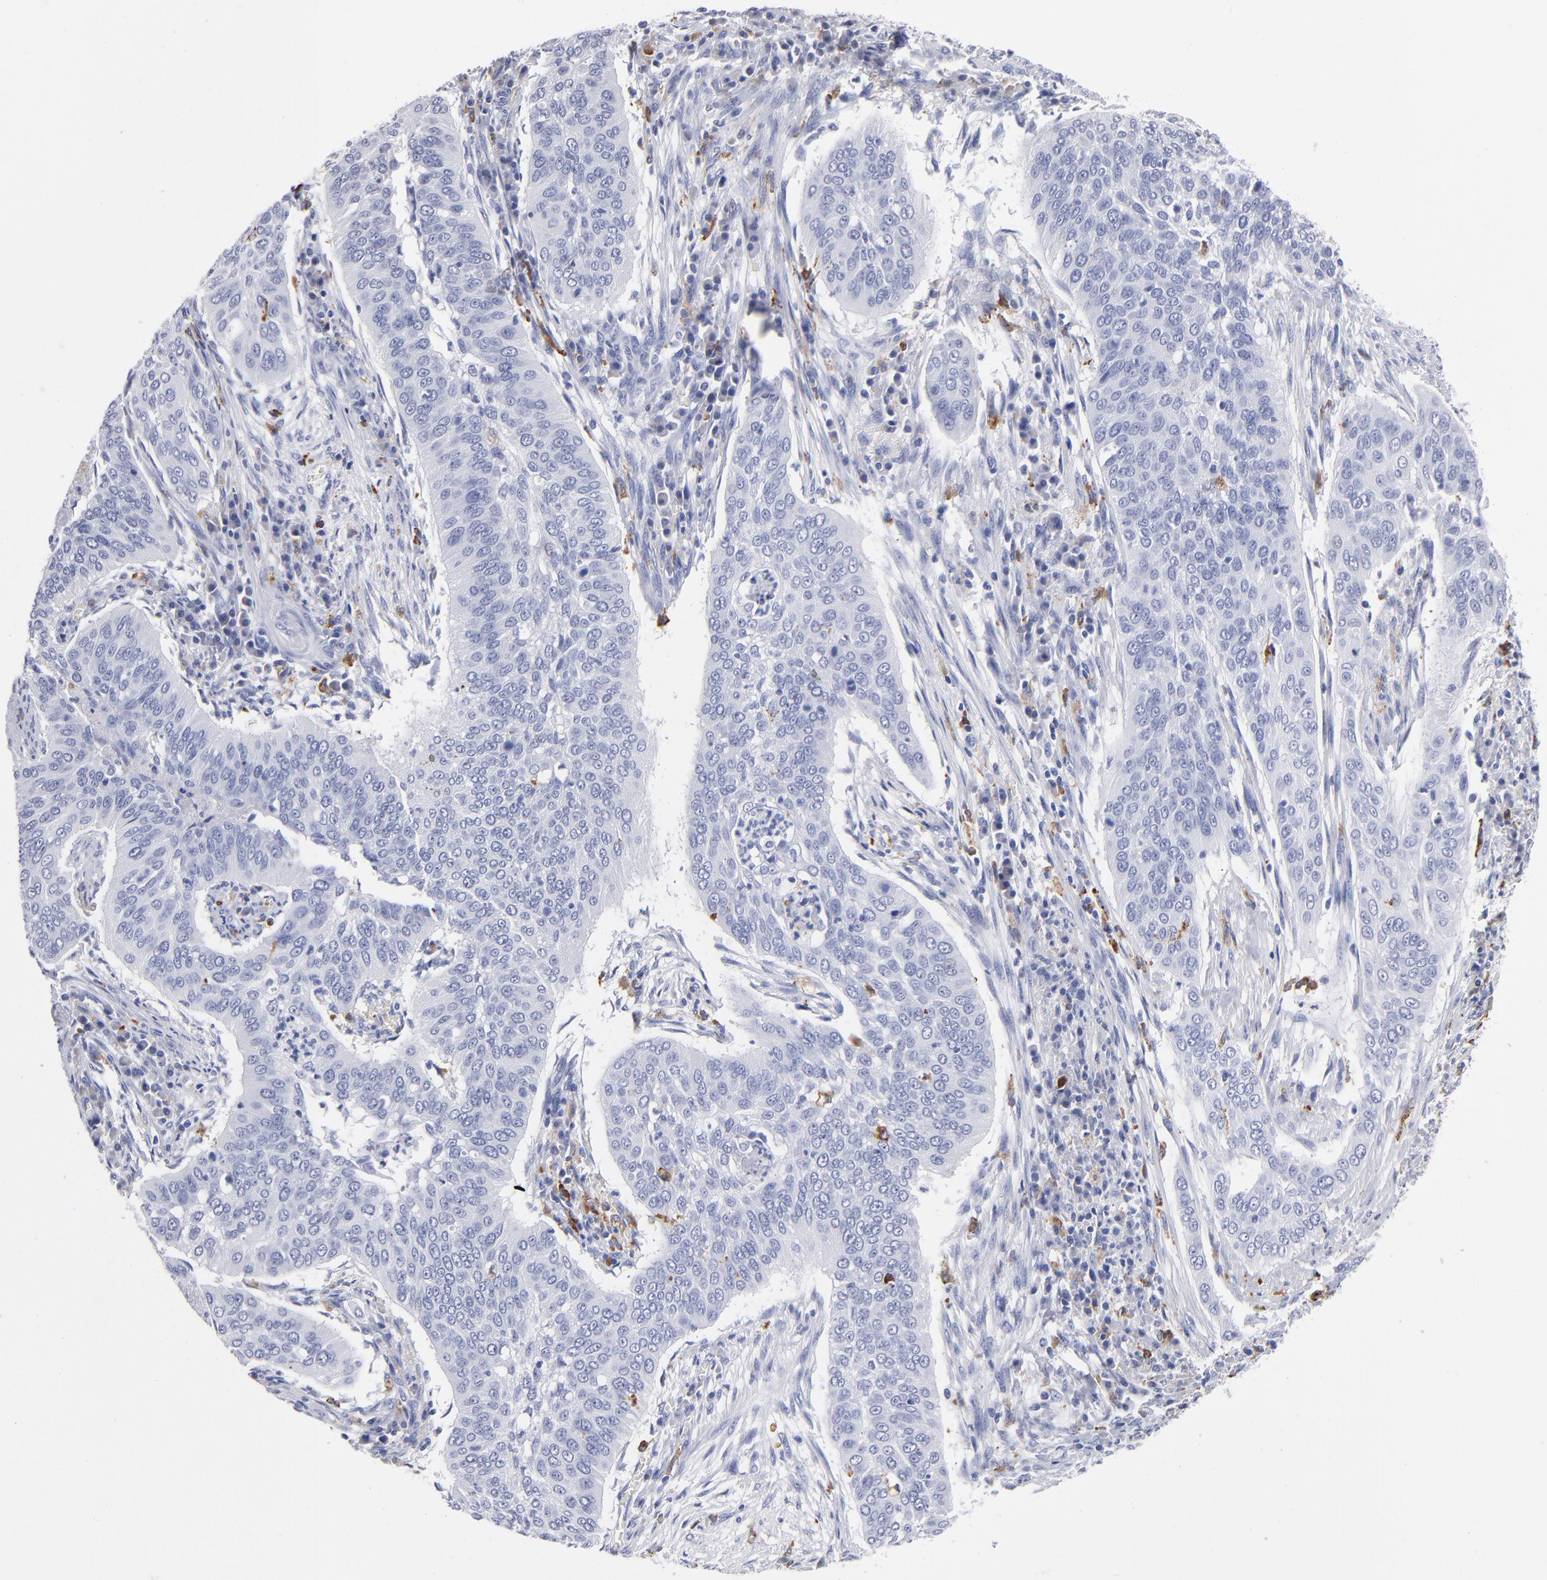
{"staining": {"intensity": "negative", "quantity": "none", "location": "none"}, "tissue": "cervical cancer", "cell_type": "Tumor cells", "image_type": "cancer", "snomed": [{"axis": "morphology", "description": "Squamous cell carcinoma, NOS"}, {"axis": "topography", "description": "Cervix"}], "caption": "Image shows no significant protein positivity in tumor cells of cervical cancer (squamous cell carcinoma).", "gene": "CD180", "patient": {"sex": "female", "age": 39}}